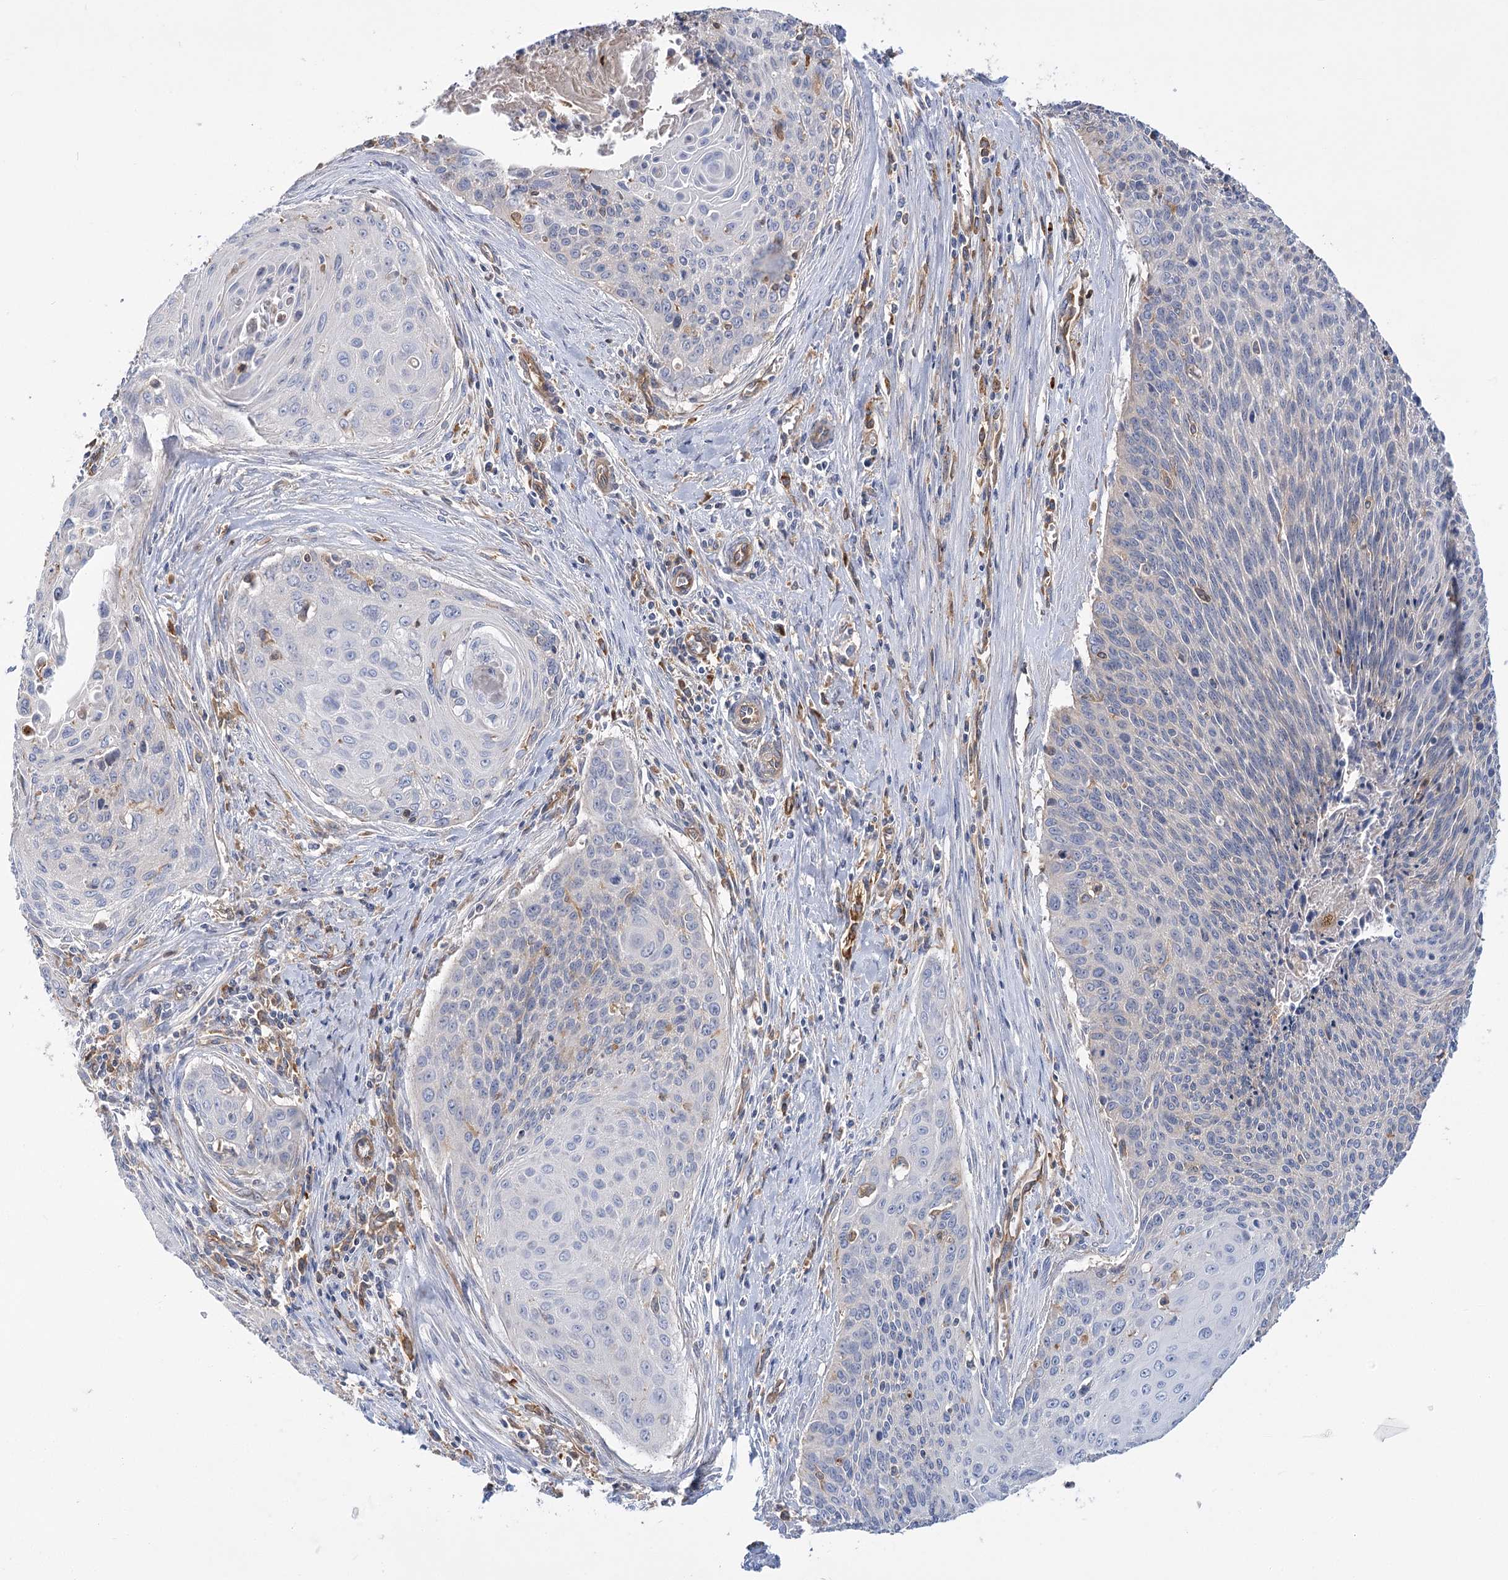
{"staining": {"intensity": "negative", "quantity": "none", "location": "none"}, "tissue": "cervical cancer", "cell_type": "Tumor cells", "image_type": "cancer", "snomed": [{"axis": "morphology", "description": "Squamous cell carcinoma, NOS"}, {"axis": "topography", "description": "Cervix"}], "caption": "This is a micrograph of IHC staining of cervical cancer (squamous cell carcinoma), which shows no expression in tumor cells. The staining was performed using DAB (3,3'-diaminobenzidine) to visualize the protein expression in brown, while the nuclei were stained in blue with hematoxylin (Magnification: 20x).", "gene": "GUSB", "patient": {"sex": "female", "age": 55}}